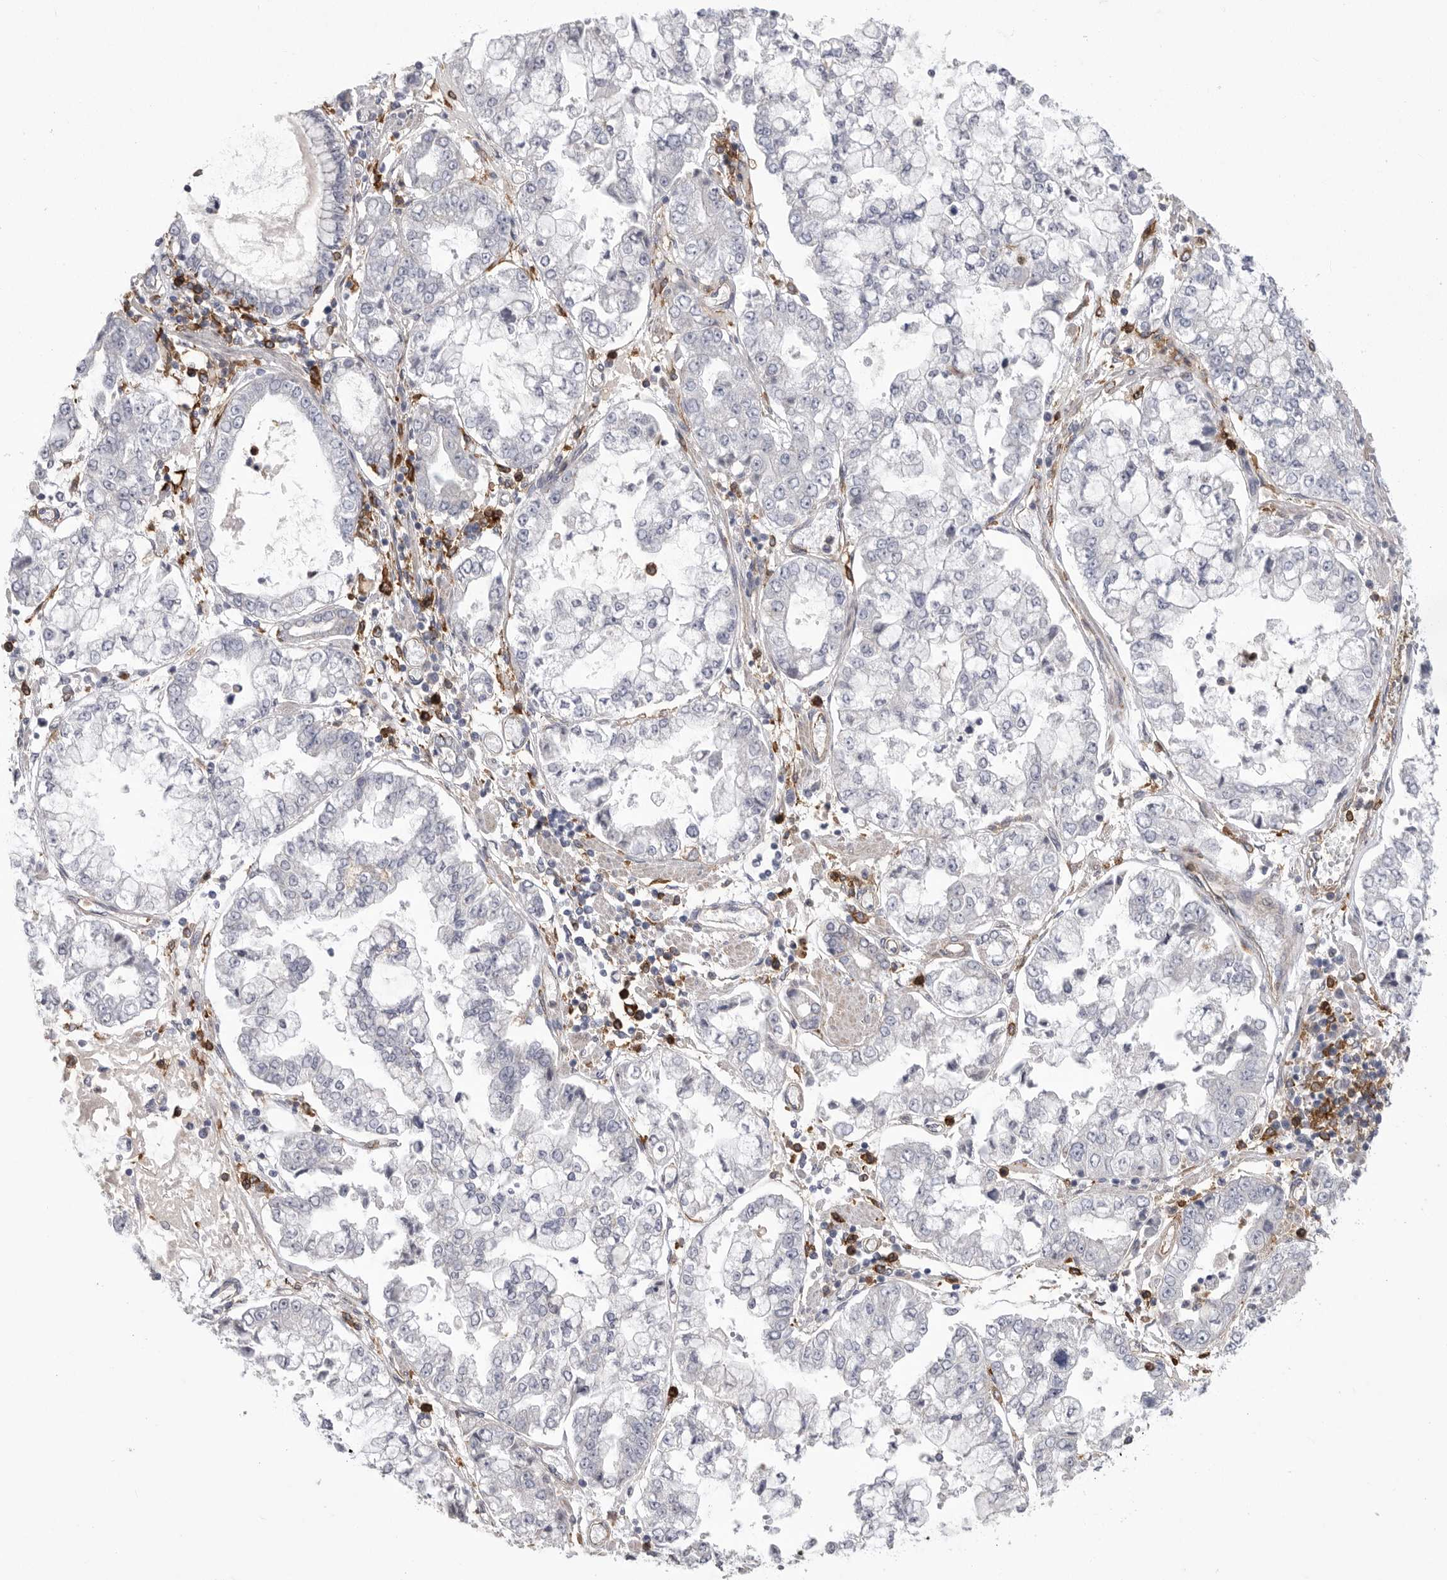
{"staining": {"intensity": "negative", "quantity": "none", "location": "none"}, "tissue": "stomach cancer", "cell_type": "Tumor cells", "image_type": "cancer", "snomed": [{"axis": "morphology", "description": "Adenocarcinoma, NOS"}, {"axis": "topography", "description": "Stomach"}], "caption": "Human stomach cancer (adenocarcinoma) stained for a protein using IHC demonstrates no staining in tumor cells.", "gene": "SIGLEC10", "patient": {"sex": "male", "age": 76}}